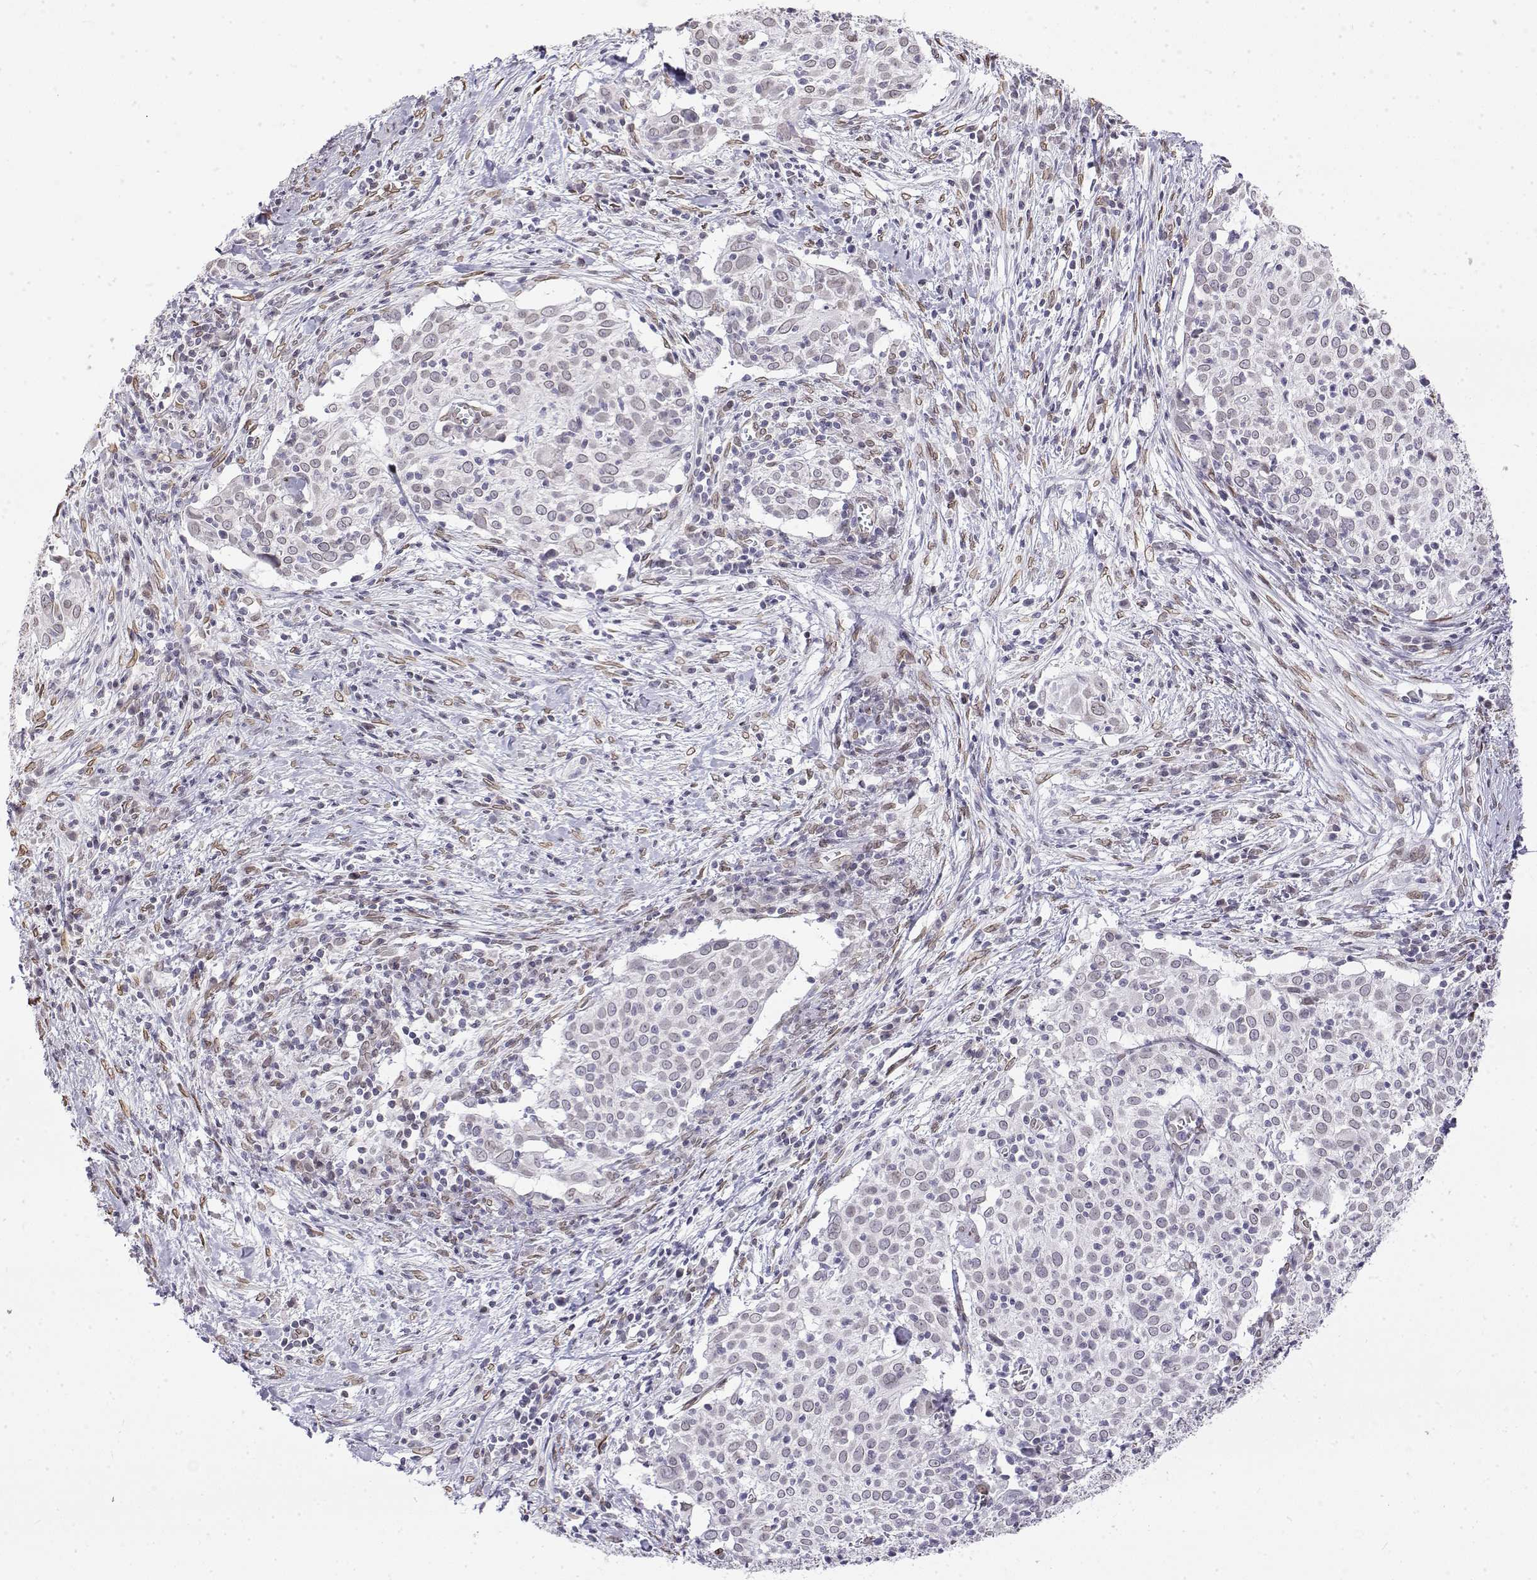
{"staining": {"intensity": "negative", "quantity": "none", "location": "none"}, "tissue": "cervical cancer", "cell_type": "Tumor cells", "image_type": "cancer", "snomed": [{"axis": "morphology", "description": "Squamous cell carcinoma, NOS"}, {"axis": "topography", "description": "Cervix"}], "caption": "The histopathology image reveals no staining of tumor cells in cervical cancer (squamous cell carcinoma).", "gene": "ZNF532", "patient": {"sex": "female", "age": 39}}